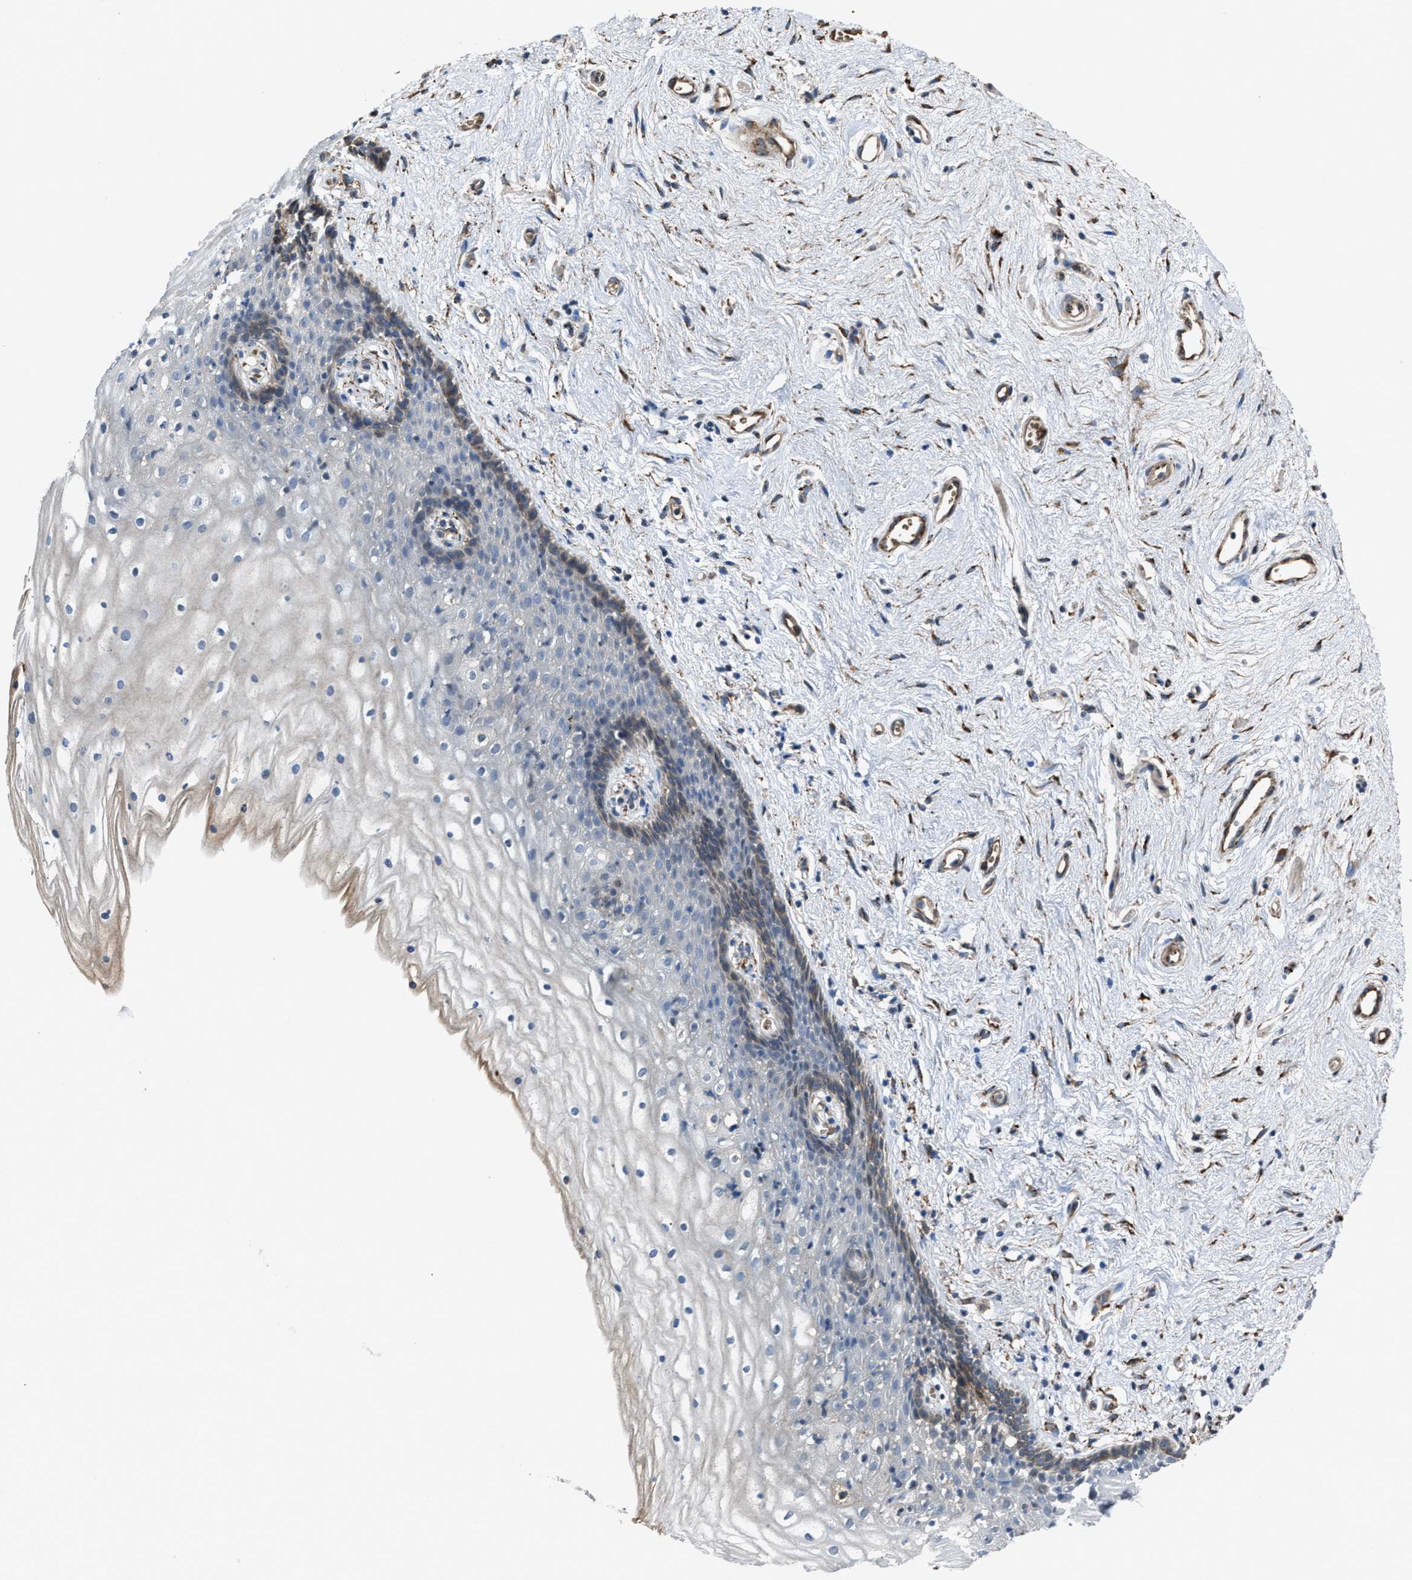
{"staining": {"intensity": "moderate", "quantity": "<25%", "location": "cytoplasmic/membranous"}, "tissue": "vagina", "cell_type": "Squamous epithelial cells", "image_type": "normal", "snomed": [{"axis": "morphology", "description": "Normal tissue, NOS"}, {"axis": "topography", "description": "Vagina"}], "caption": "Squamous epithelial cells demonstrate low levels of moderate cytoplasmic/membranous expression in about <25% of cells in unremarkable vagina. Immunohistochemistry (ihc) stains the protein of interest in brown and the nuclei are stained blue.", "gene": "SELENOM", "patient": {"sex": "female", "age": 44}}